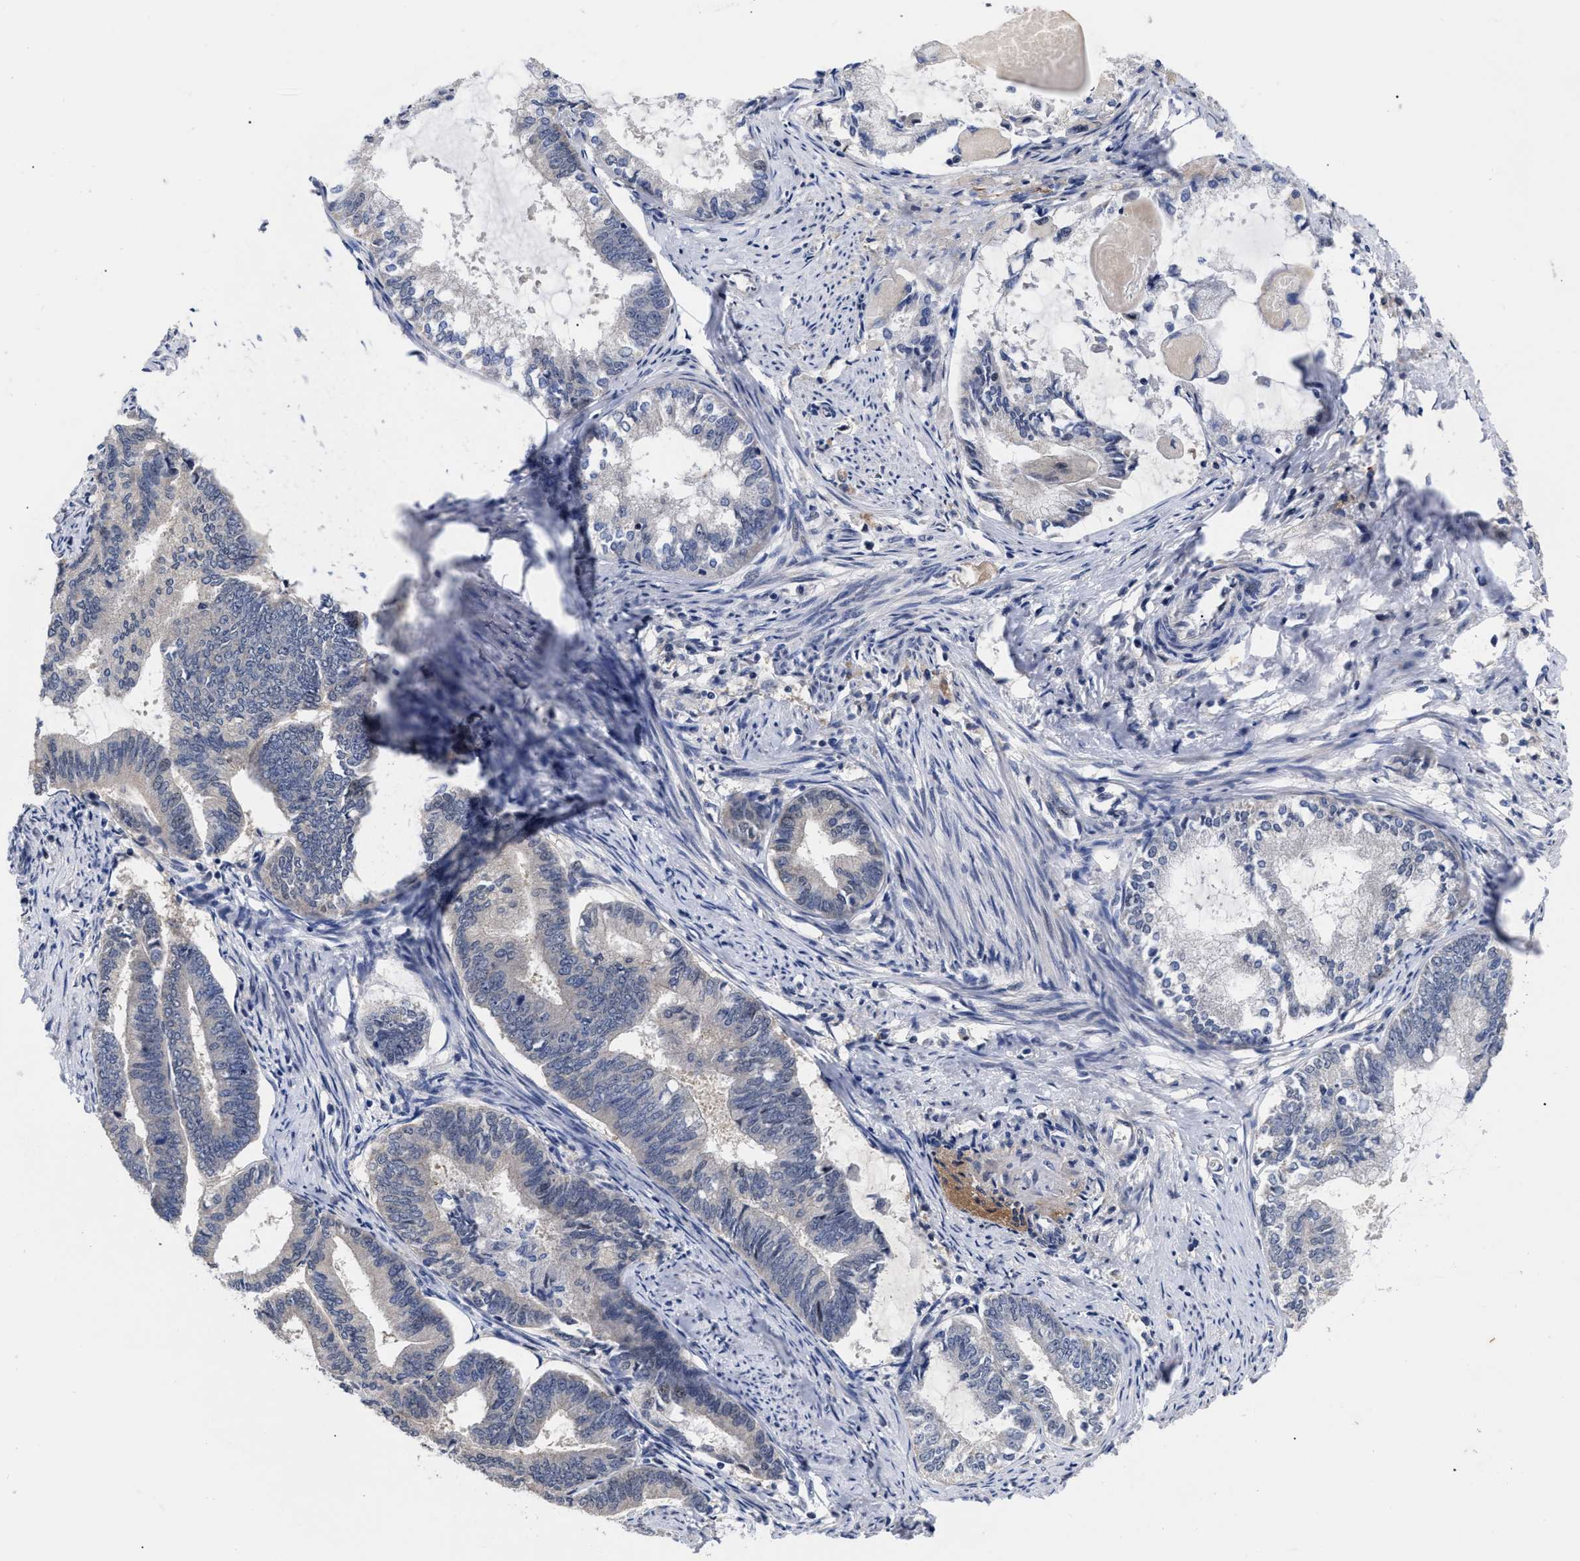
{"staining": {"intensity": "negative", "quantity": "none", "location": "none"}, "tissue": "endometrial cancer", "cell_type": "Tumor cells", "image_type": "cancer", "snomed": [{"axis": "morphology", "description": "Adenocarcinoma, NOS"}, {"axis": "topography", "description": "Endometrium"}], "caption": "Immunohistochemical staining of endometrial adenocarcinoma exhibits no significant positivity in tumor cells. (DAB (3,3'-diaminobenzidine) immunohistochemistry visualized using brightfield microscopy, high magnification).", "gene": "CCN5", "patient": {"sex": "female", "age": 86}}